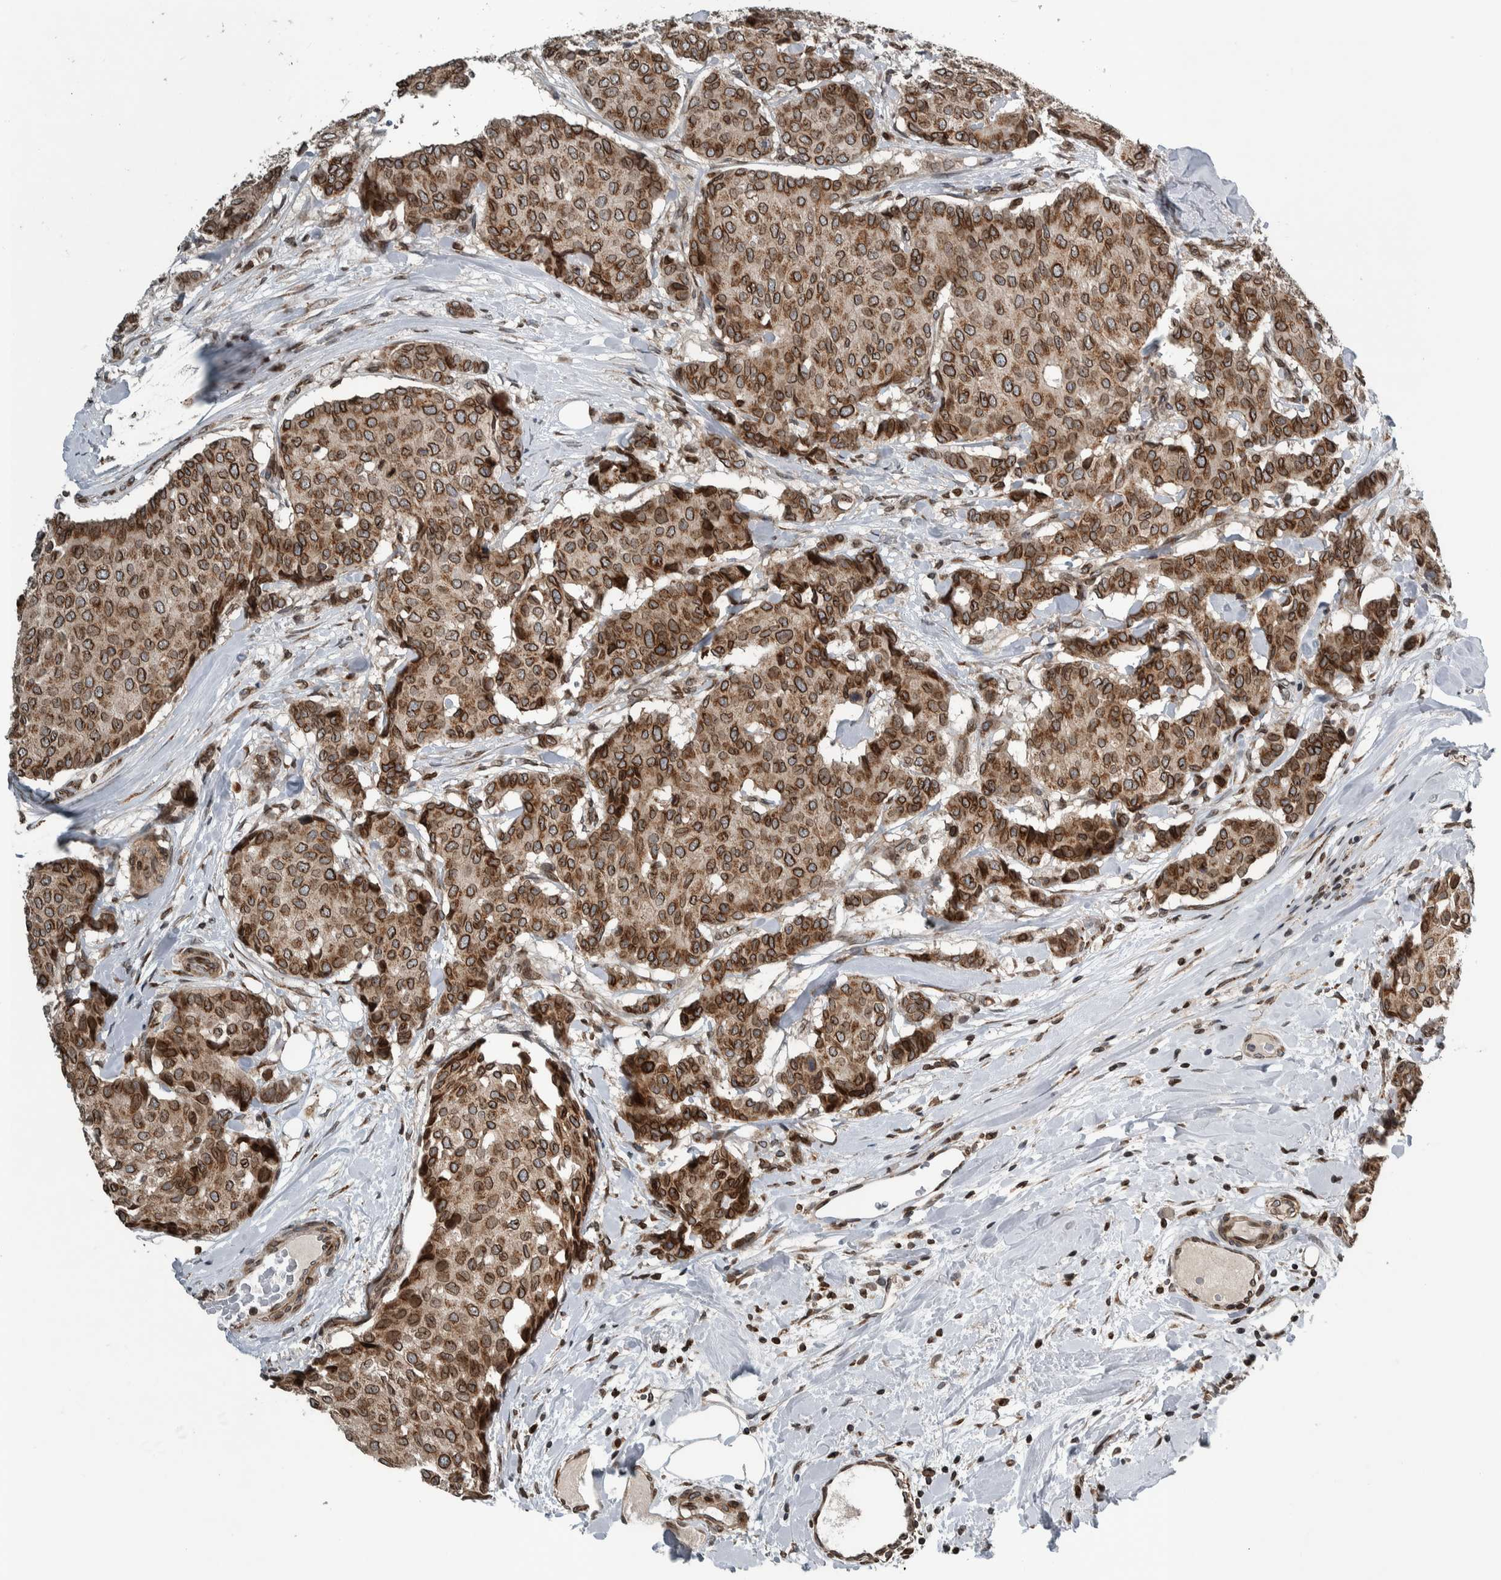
{"staining": {"intensity": "moderate", "quantity": ">75%", "location": "cytoplasmic/membranous,nuclear"}, "tissue": "breast cancer", "cell_type": "Tumor cells", "image_type": "cancer", "snomed": [{"axis": "morphology", "description": "Duct carcinoma"}, {"axis": "topography", "description": "Breast"}], "caption": "Immunohistochemical staining of breast cancer reveals moderate cytoplasmic/membranous and nuclear protein positivity in about >75% of tumor cells.", "gene": "FAM135B", "patient": {"sex": "female", "age": 75}}